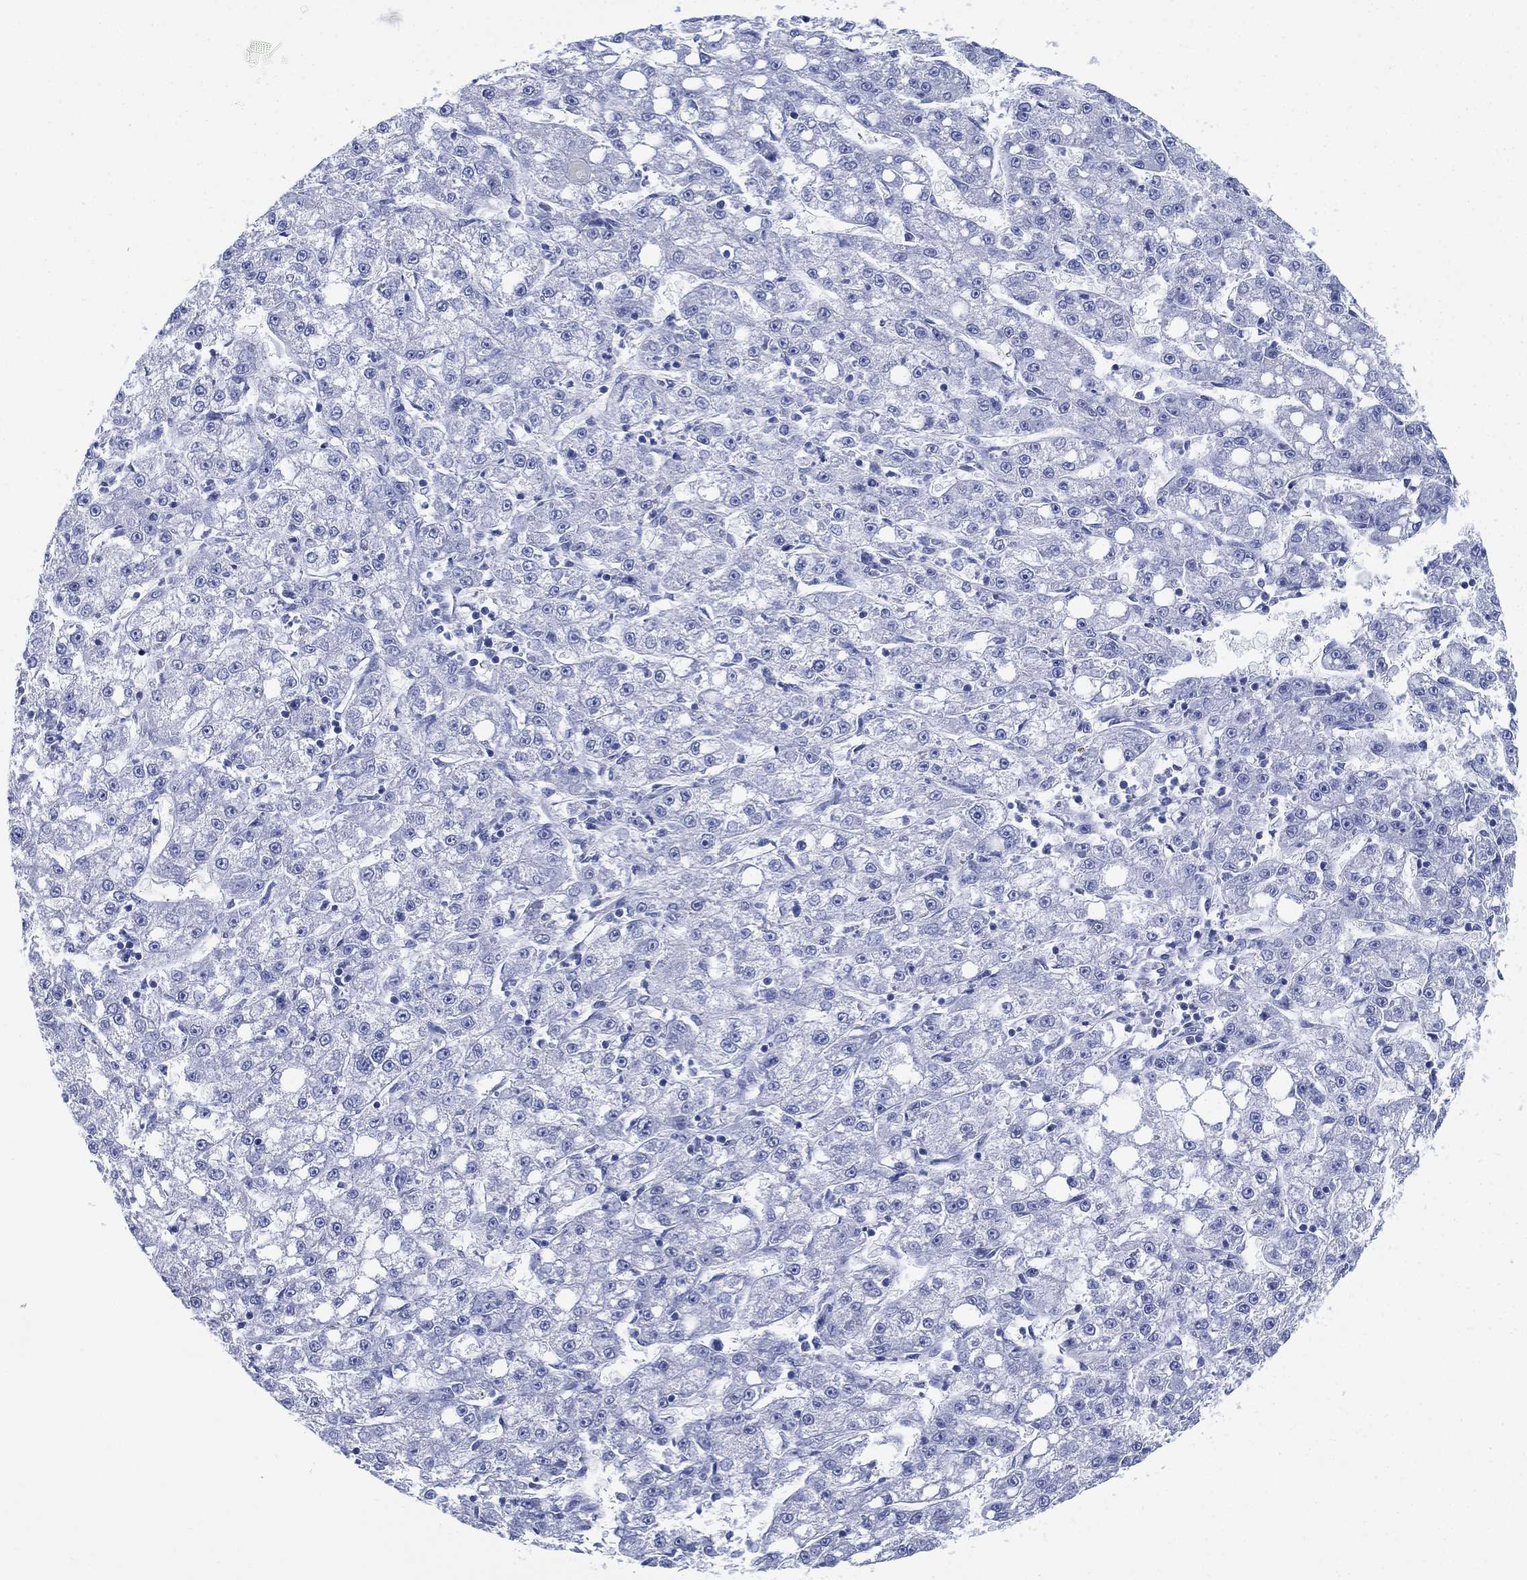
{"staining": {"intensity": "negative", "quantity": "none", "location": "none"}, "tissue": "liver cancer", "cell_type": "Tumor cells", "image_type": "cancer", "snomed": [{"axis": "morphology", "description": "Carcinoma, Hepatocellular, NOS"}, {"axis": "topography", "description": "Liver"}], "caption": "There is no significant staining in tumor cells of liver cancer (hepatocellular carcinoma).", "gene": "PSKH2", "patient": {"sex": "female", "age": 65}}